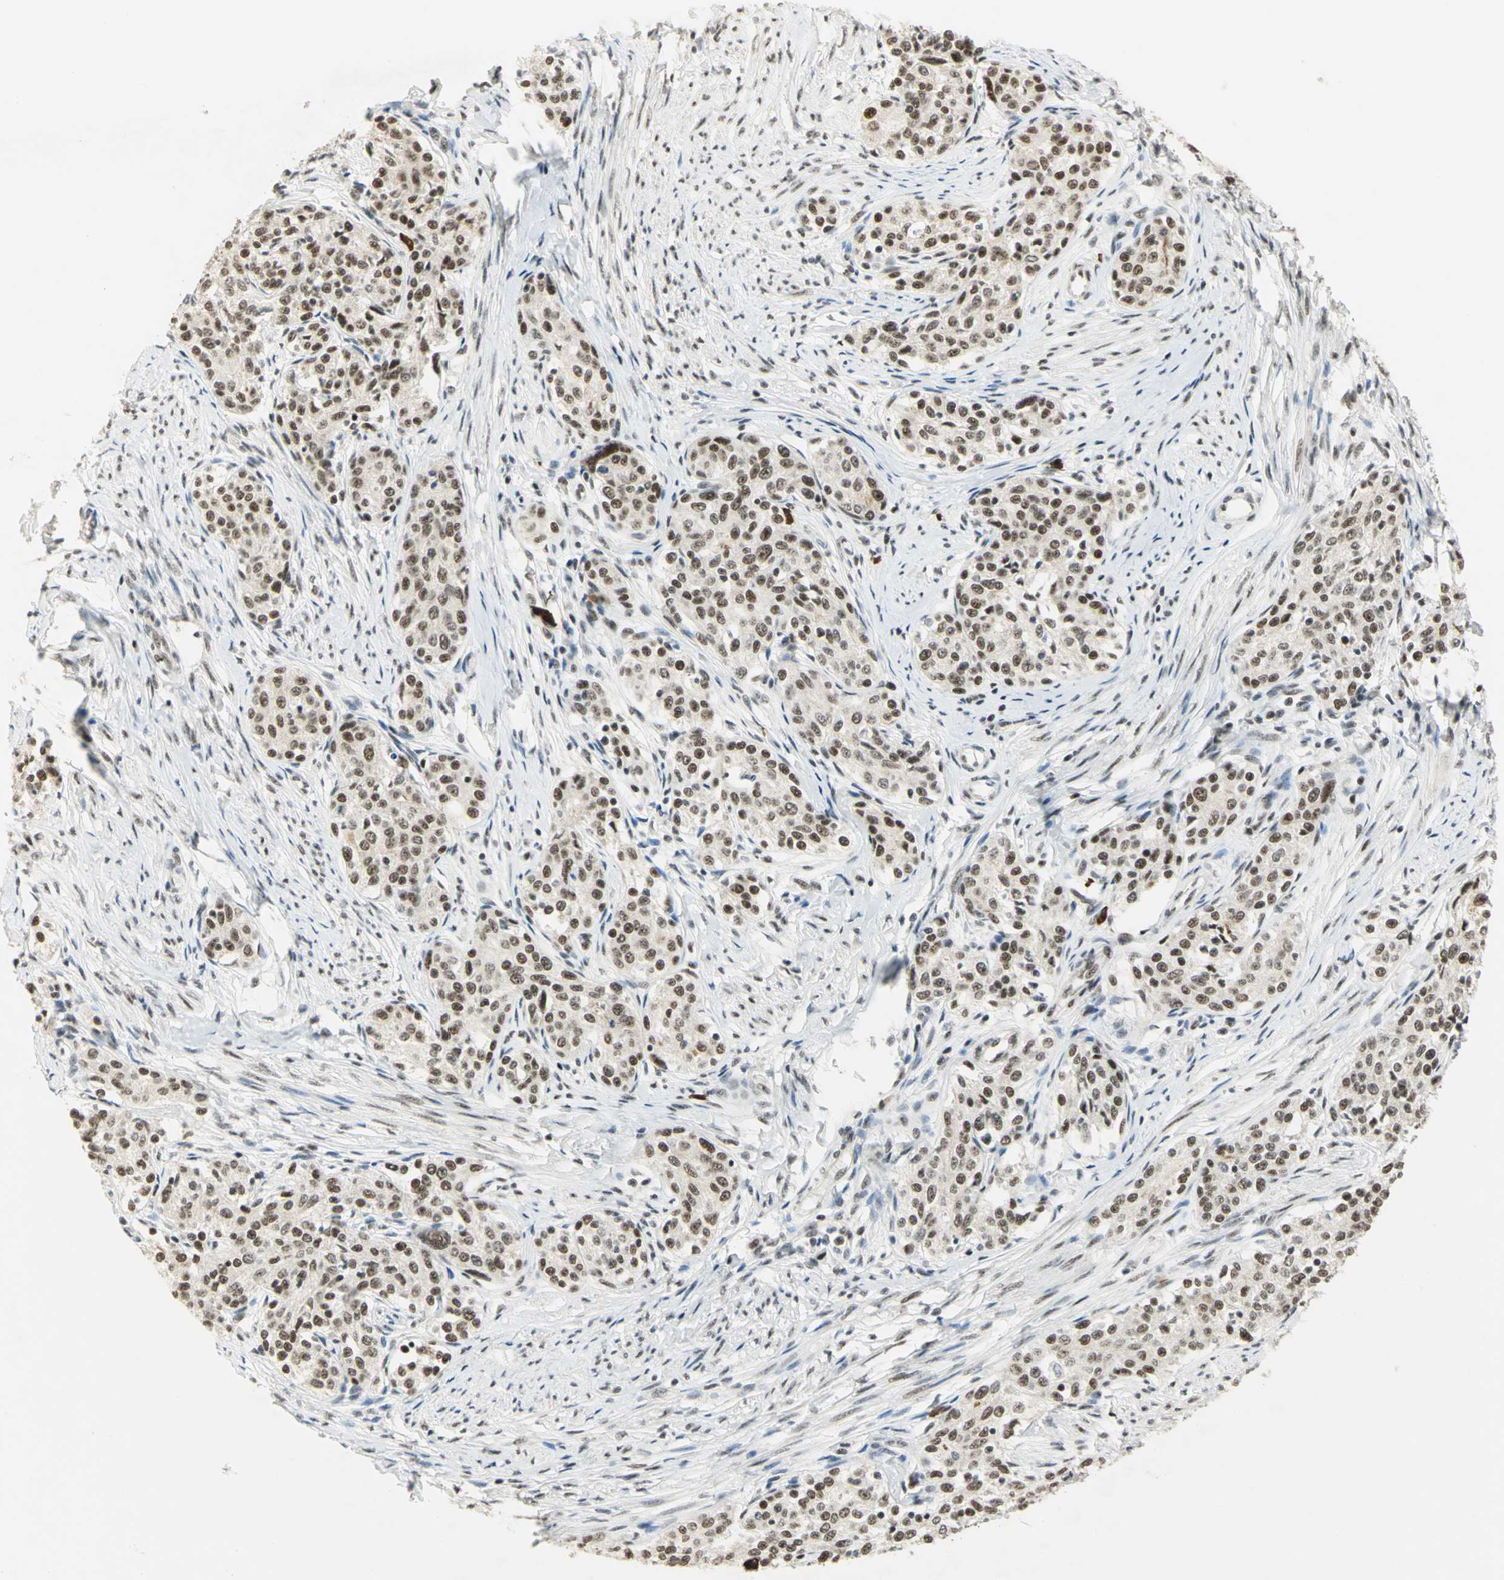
{"staining": {"intensity": "moderate", "quantity": ">75%", "location": "nuclear"}, "tissue": "cervical cancer", "cell_type": "Tumor cells", "image_type": "cancer", "snomed": [{"axis": "morphology", "description": "Squamous cell carcinoma, NOS"}, {"axis": "morphology", "description": "Adenocarcinoma, NOS"}, {"axis": "topography", "description": "Cervix"}], "caption": "High-power microscopy captured an immunohistochemistry (IHC) image of adenocarcinoma (cervical), revealing moderate nuclear expression in approximately >75% of tumor cells.", "gene": "CCNT1", "patient": {"sex": "female", "age": 52}}